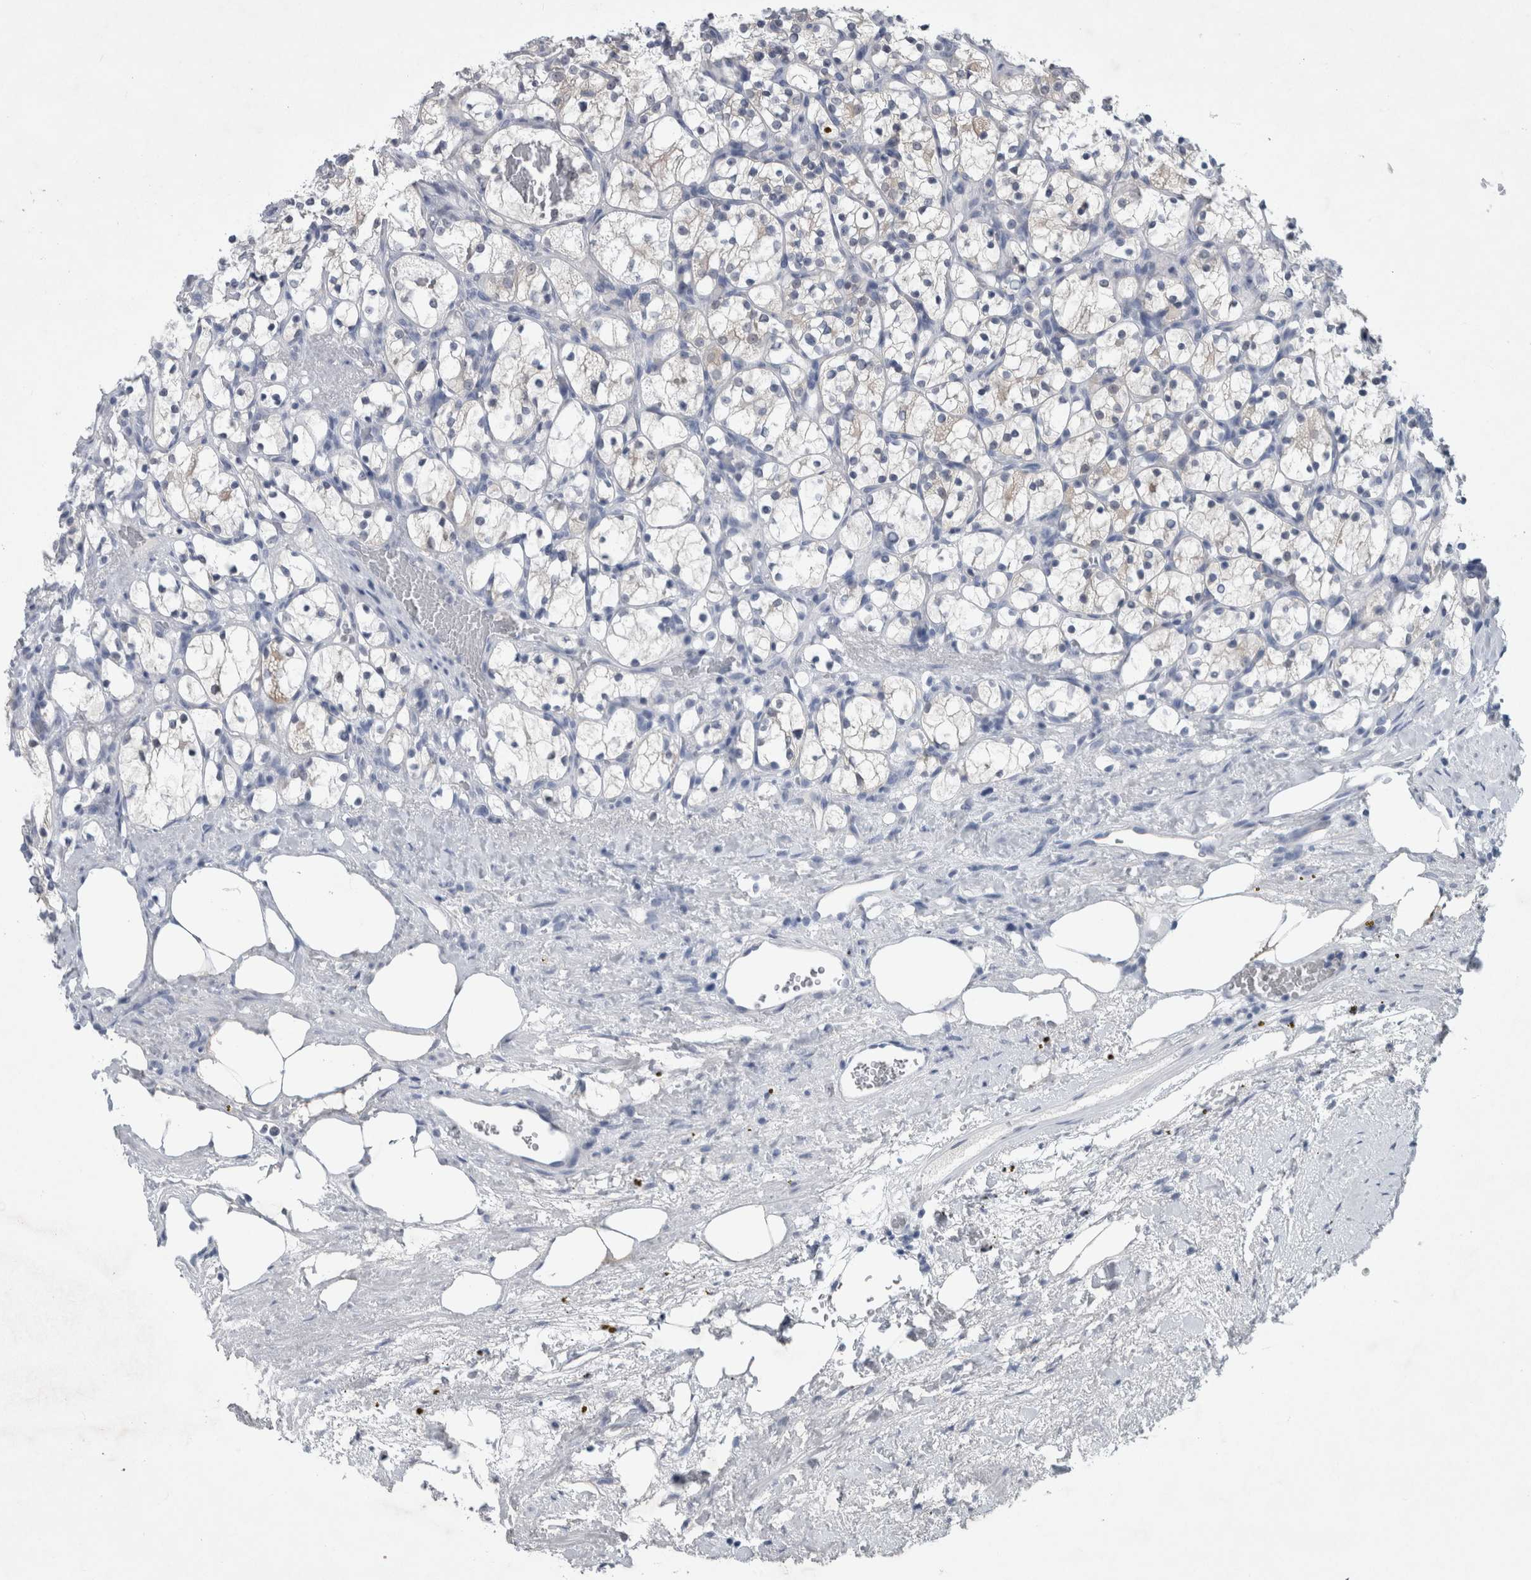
{"staining": {"intensity": "negative", "quantity": "none", "location": "none"}, "tissue": "renal cancer", "cell_type": "Tumor cells", "image_type": "cancer", "snomed": [{"axis": "morphology", "description": "Adenocarcinoma, NOS"}, {"axis": "topography", "description": "Kidney"}], "caption": "Immunohistochemistry micrograph of neoplastic tissue: renal cancer (adenocarcinoma) stained with DAB demonstrates no significant protein staining in tumor cells.", "gene": "FAM83H", "patient": {"sex": "female", "age": 69}}